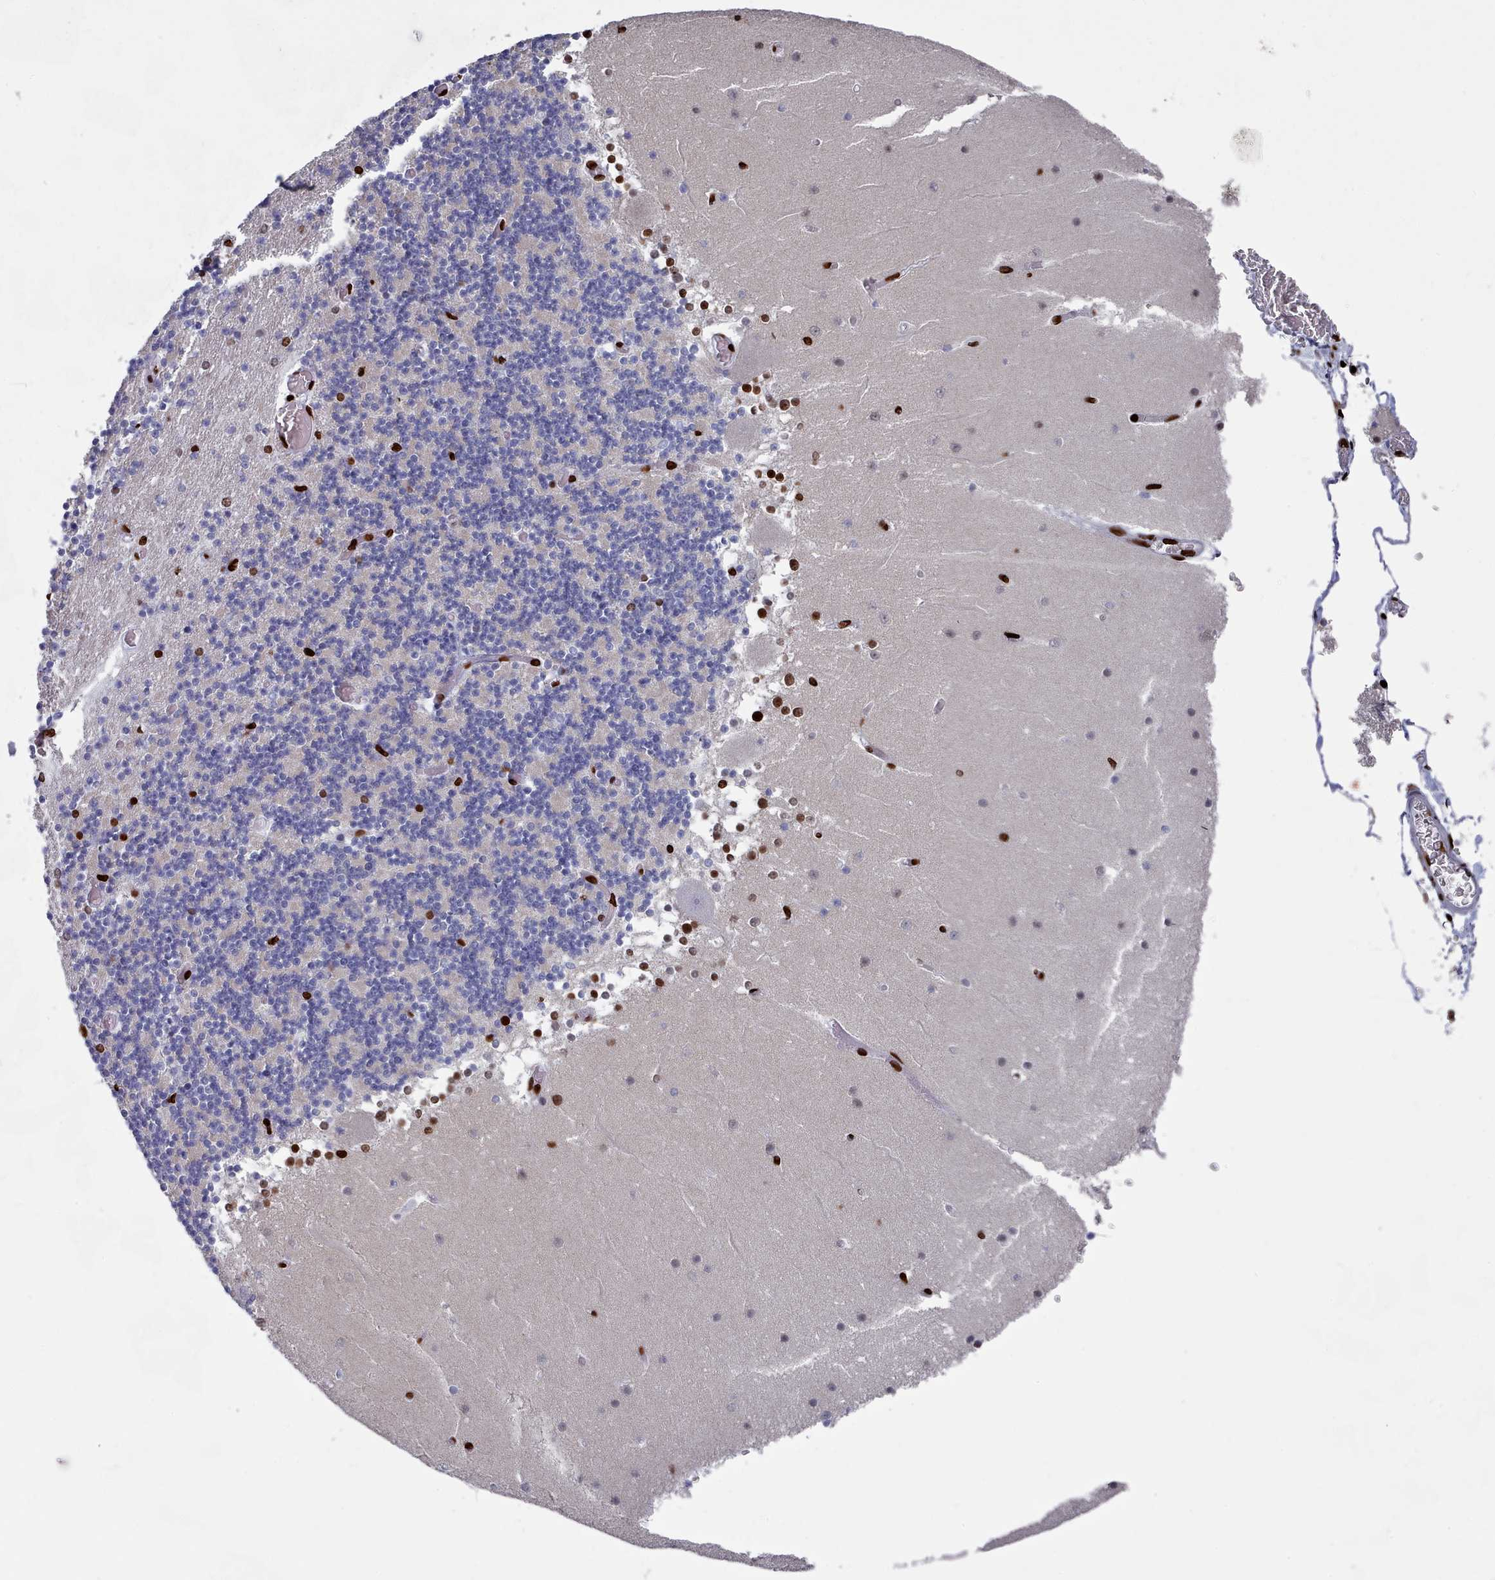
{"staining": {"intensity": "strong", "quantity": "<25%", "location": "nuclear"}, "tissue": "cerebellum", "cell_type": "Cells in granular layer", "image_type": "normal", "snomed": [{"axis": "morphology", "description": "Normal tissue, NOS"}, {"axis": "topography", "description": "Cerebellum"}], "caption": "The micrograph displays a brown stain indicating the presence of a protein in the nuclear of cells in granular layer in cerebellum.", "gene": "PCDHB11", "patient": {"sex": "female", "age": 28}}